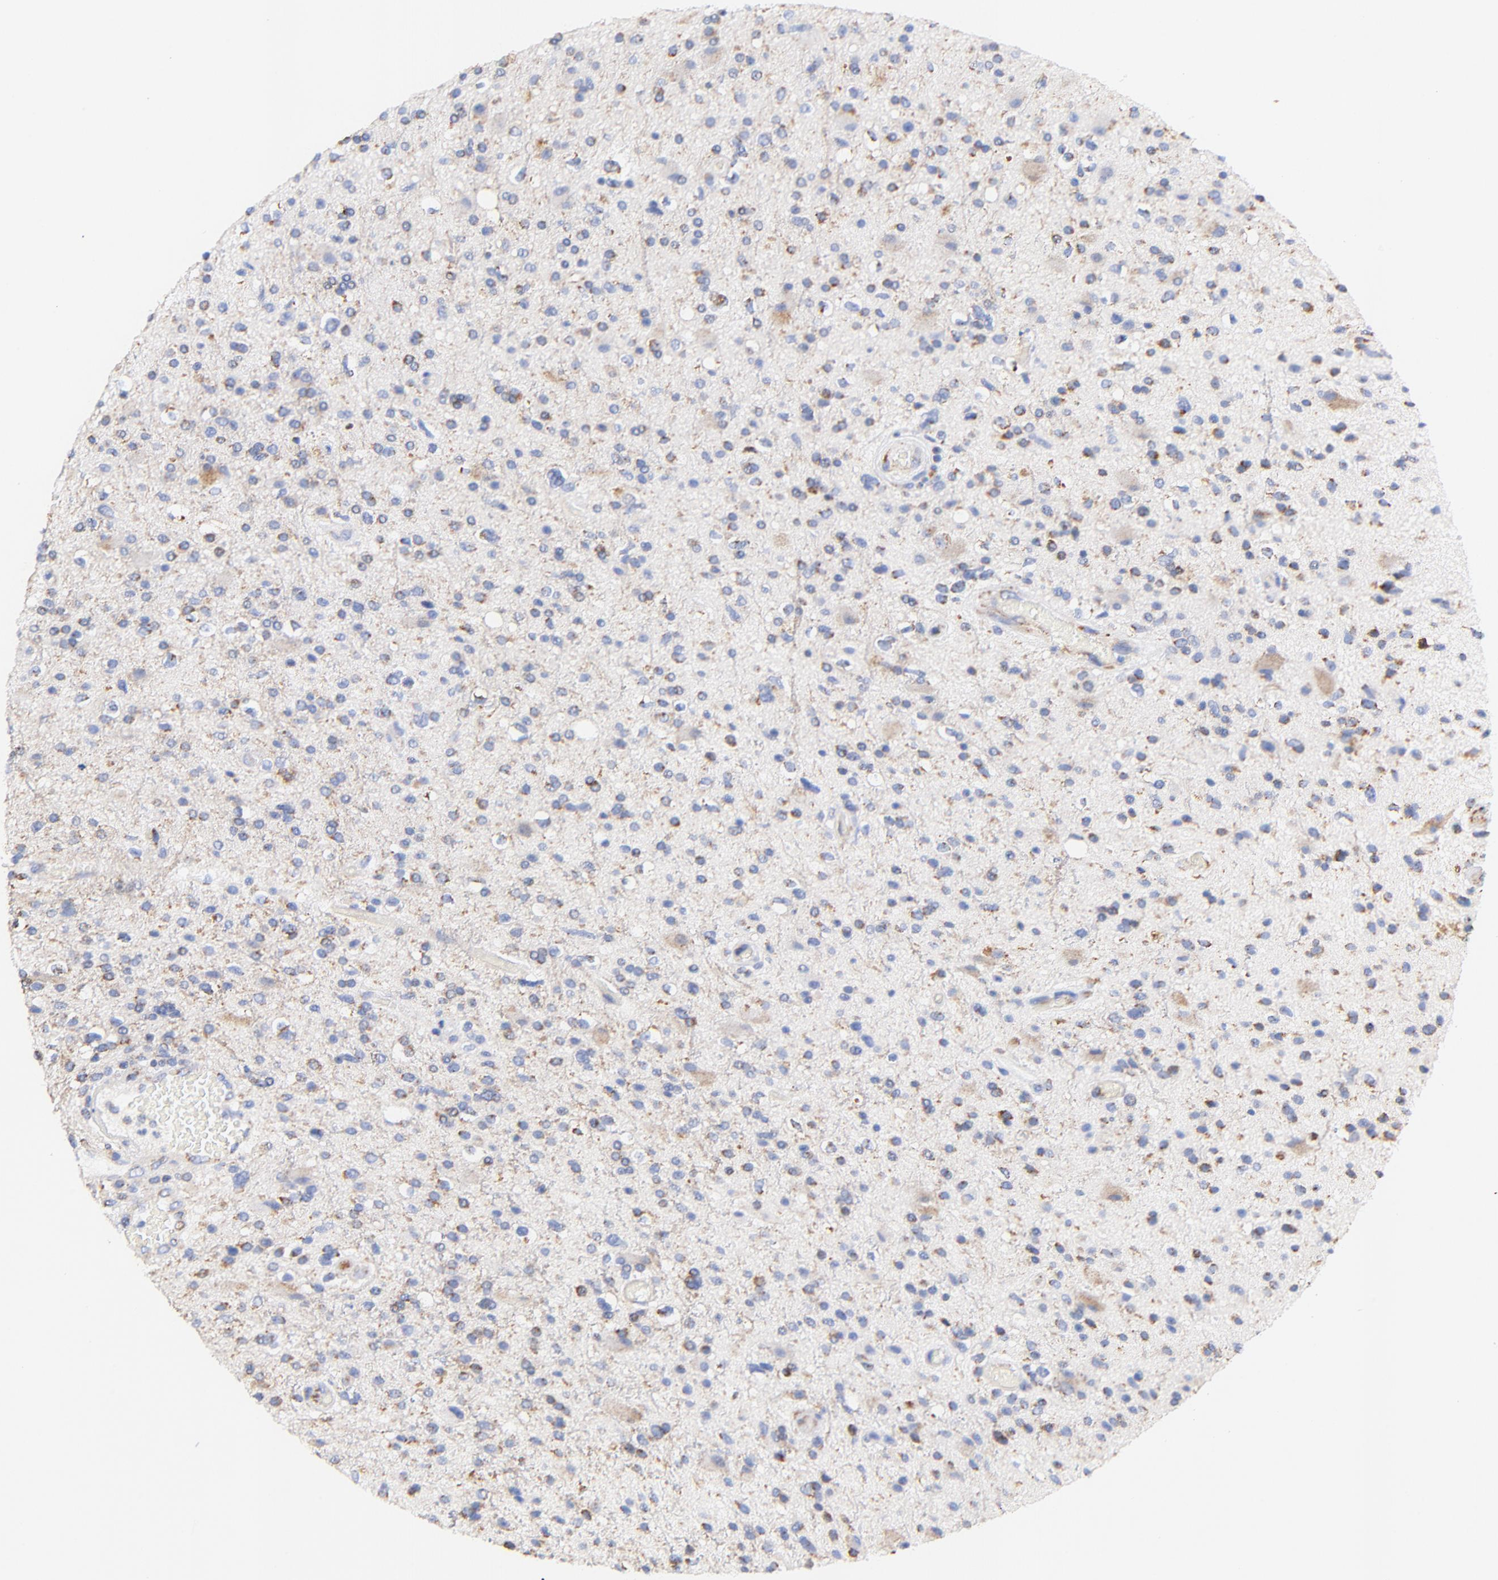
{"staining": {"intensity": "moderate", "quantity": "25%-75%", "location": "cytoplasmic/membranous"}, "tissue": "glioma", "cell_type": "Tumor cells", "image_type": "cancer", "snomed": [{"axis": "morphology", "description": "Glioma, malignant, High grade"}, {"axis": "topography", "description": "Brain"}], "caption": "A photomicrograph of human glioma stained for a protein demonstrates moderate cytoplasmic/membranous brown staining in tumor cells.", "gene": "ATP5F1D", "patient": {"sex": "male", "age": 33}}